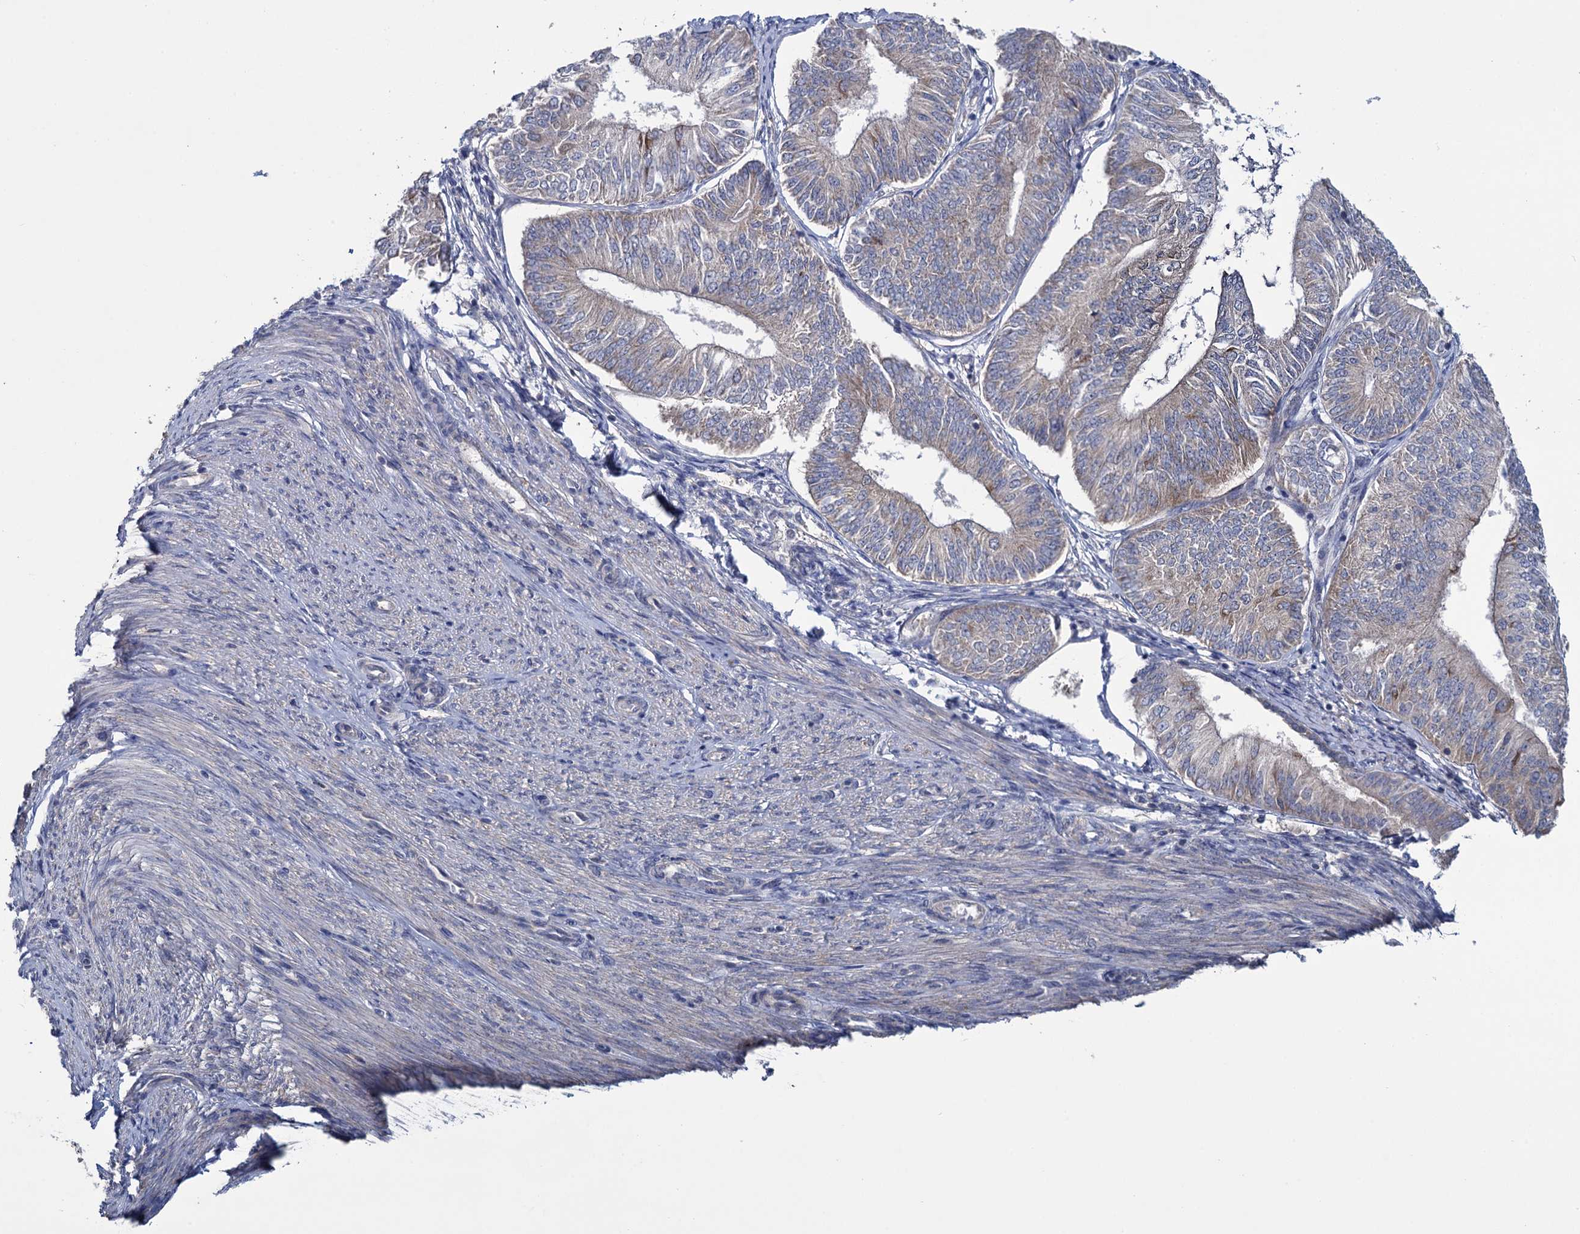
{"staining": {"intensity": "weak", "quantity": "<25%", "location": "cytoplasmic/membranous"}, "tissue": "endometrial cancer", "cell_type": "Tumor cells", "image_type": "cancer", "snomed": [{"axis": "morphology", "description": "Adenocarcinoma, NOS"}, {"axis": "topography", "description": "Endometrium"}], "caption": "Immunohistochemistry (IHC) photomicrograph of human endometrial cancer stained for a protein (brown), which demonstrates no staining in tumor cells.", "gene": "GSTM2", "patient": {"sex": "female", "age": 58}}